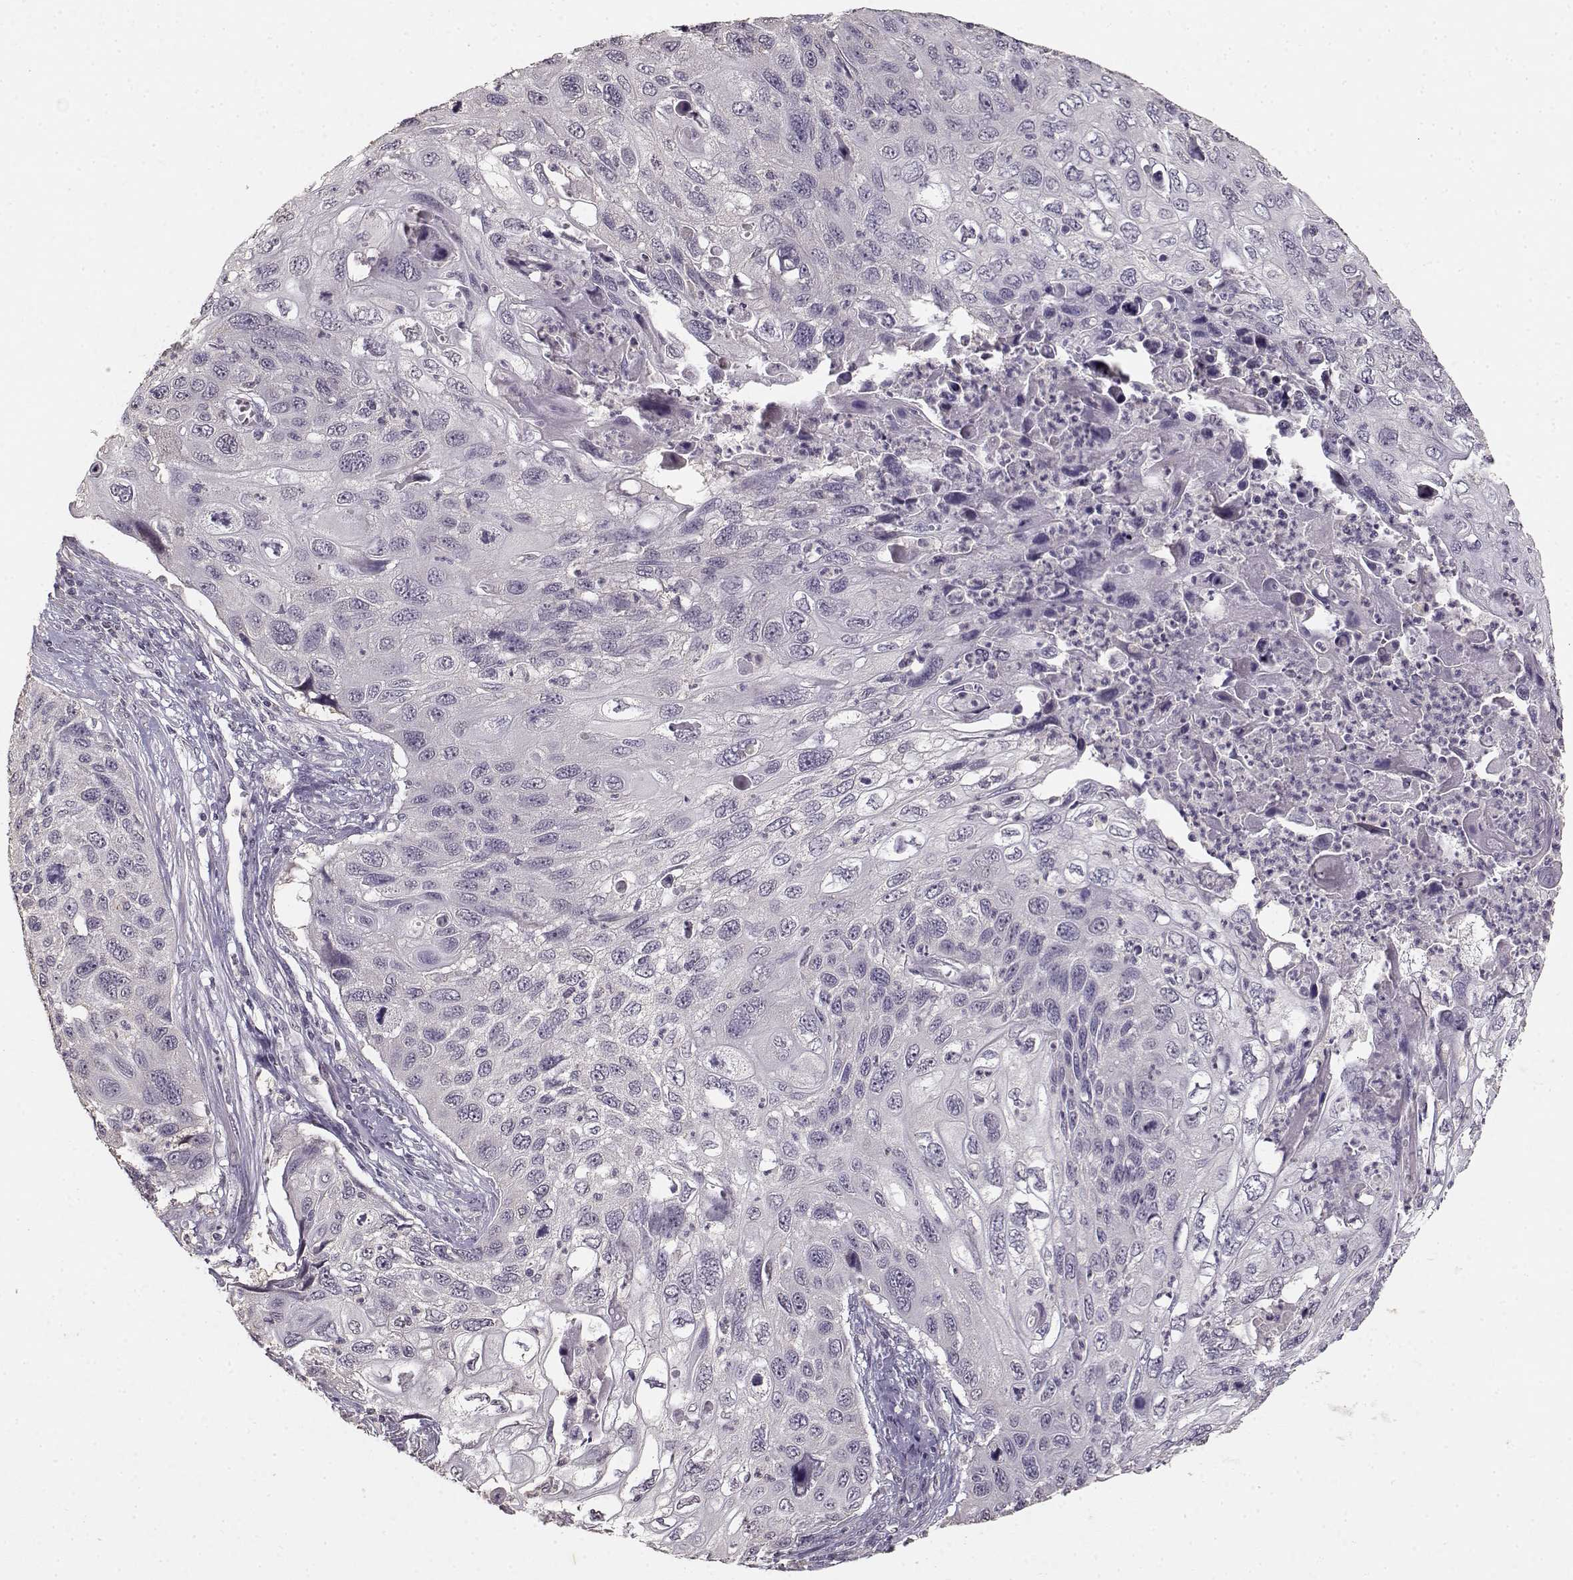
{"staining": {"intensity": "negative", "quantity": "none", "location": "none"}, "tissue": "cervical cancer", "cell_type": "Tumor cells", "image_type": "cancer", "snomed": [{"axis": "morphology", "description": "Squamous cell carcinoma, NOS"}, {"axis": "topography", "description": "Cervix"}], "caption": "Immunohistochemical staining of human cervical cancer shows no significant staining in tumor cells.", "gene": "UROC1", "patient": {"sex": "female", "age": 70}}